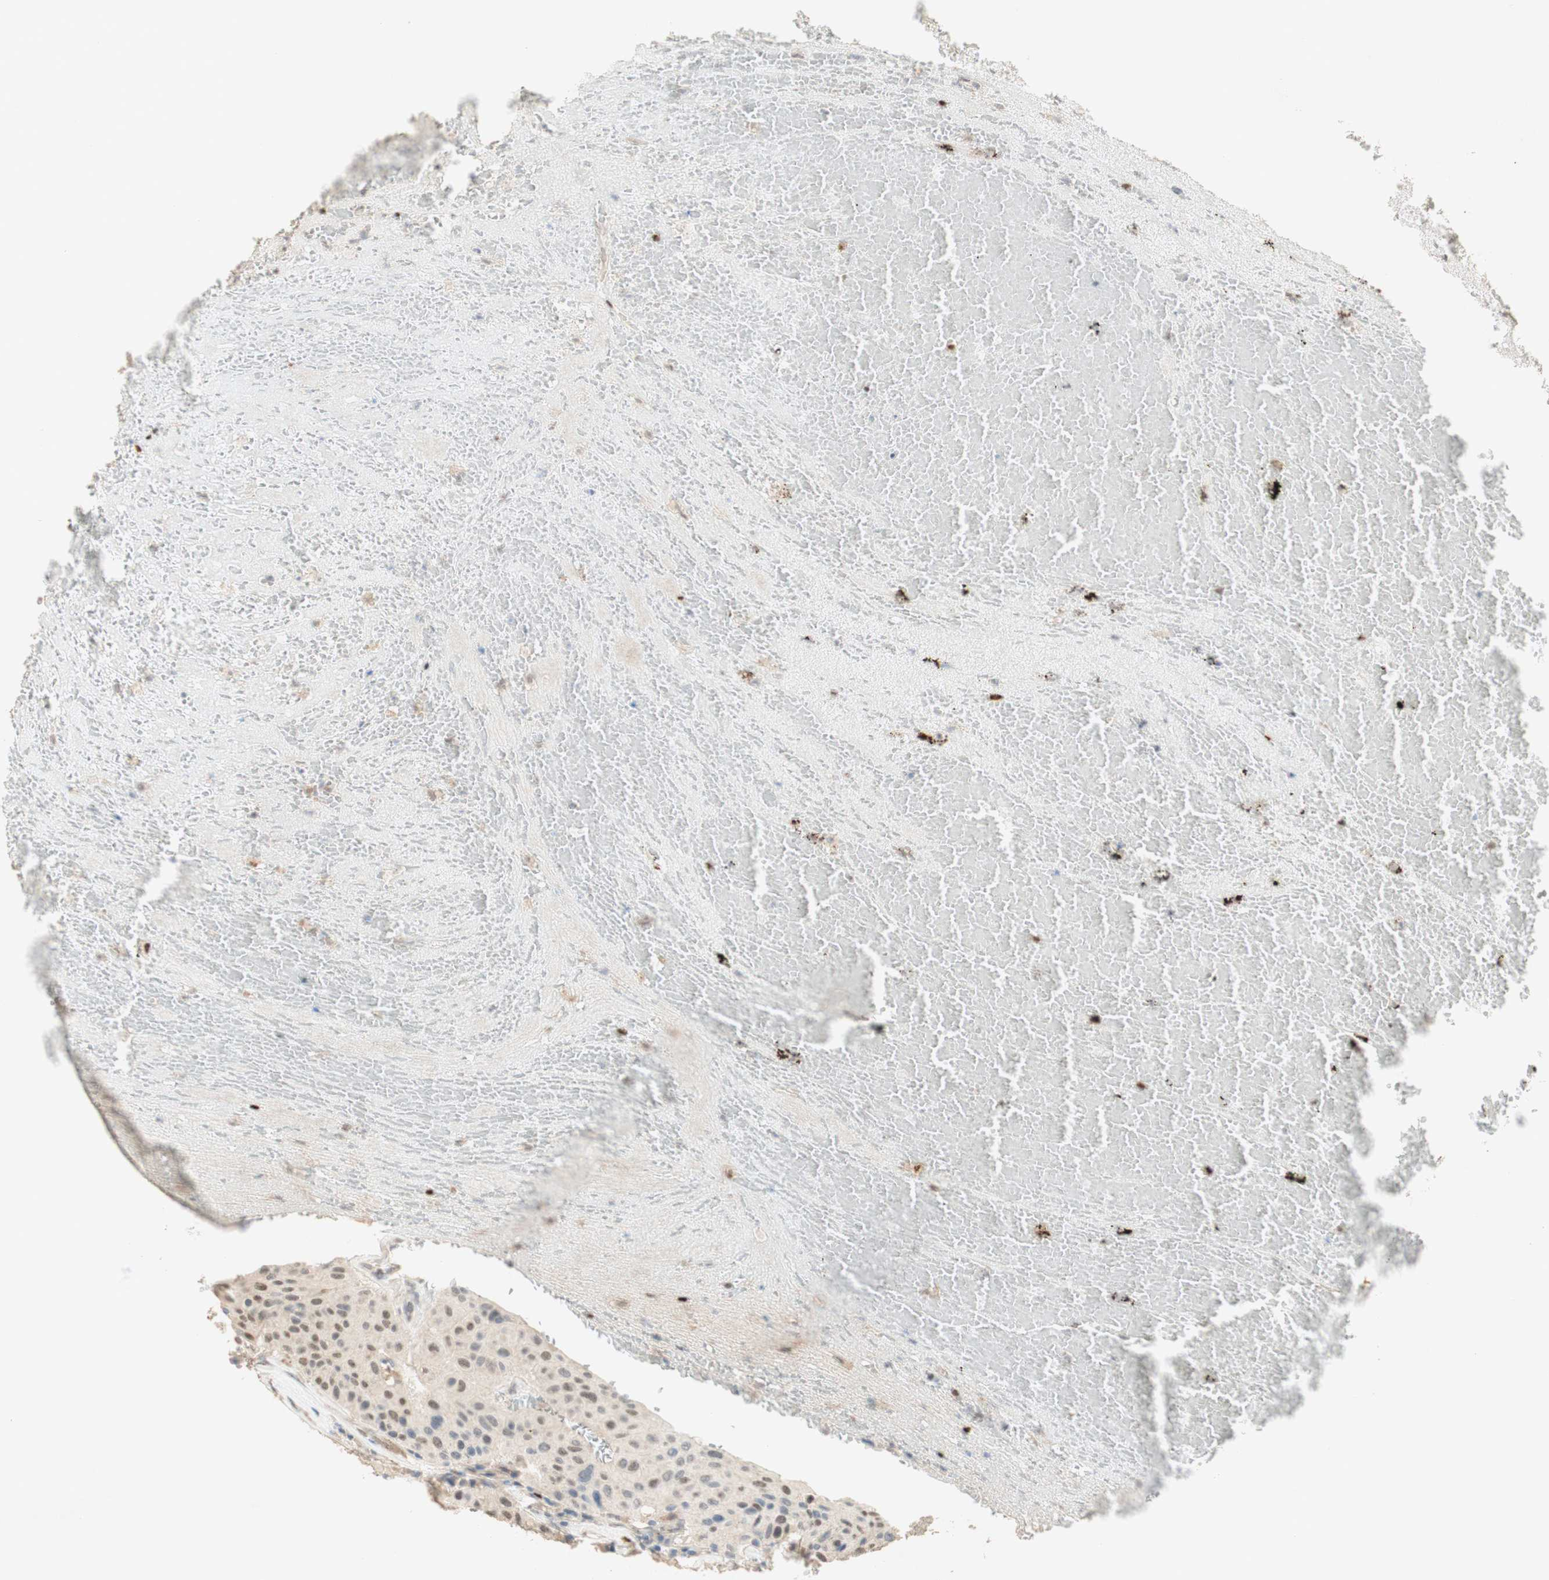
{"staining": {"intensity": "weak", "quantity": "25%-75%", "location": "nuclear"}, "tissue": "urothelial cancer", "cell_type": "Tumor cells", "image_type": "cancer", "snomed": [{"axis": "morphology", "description": "Urothelial carcinoma, High grade"}, {"axis": "topography", "description": "Urinary bladder"}], "caption": "A brown stain highlights weak nuclear expression of a protein in urothelial carcinoma (high-grade) tumor cells.", "gene": "FOXP1", "patient": {"sex": "male", "age": 66}}